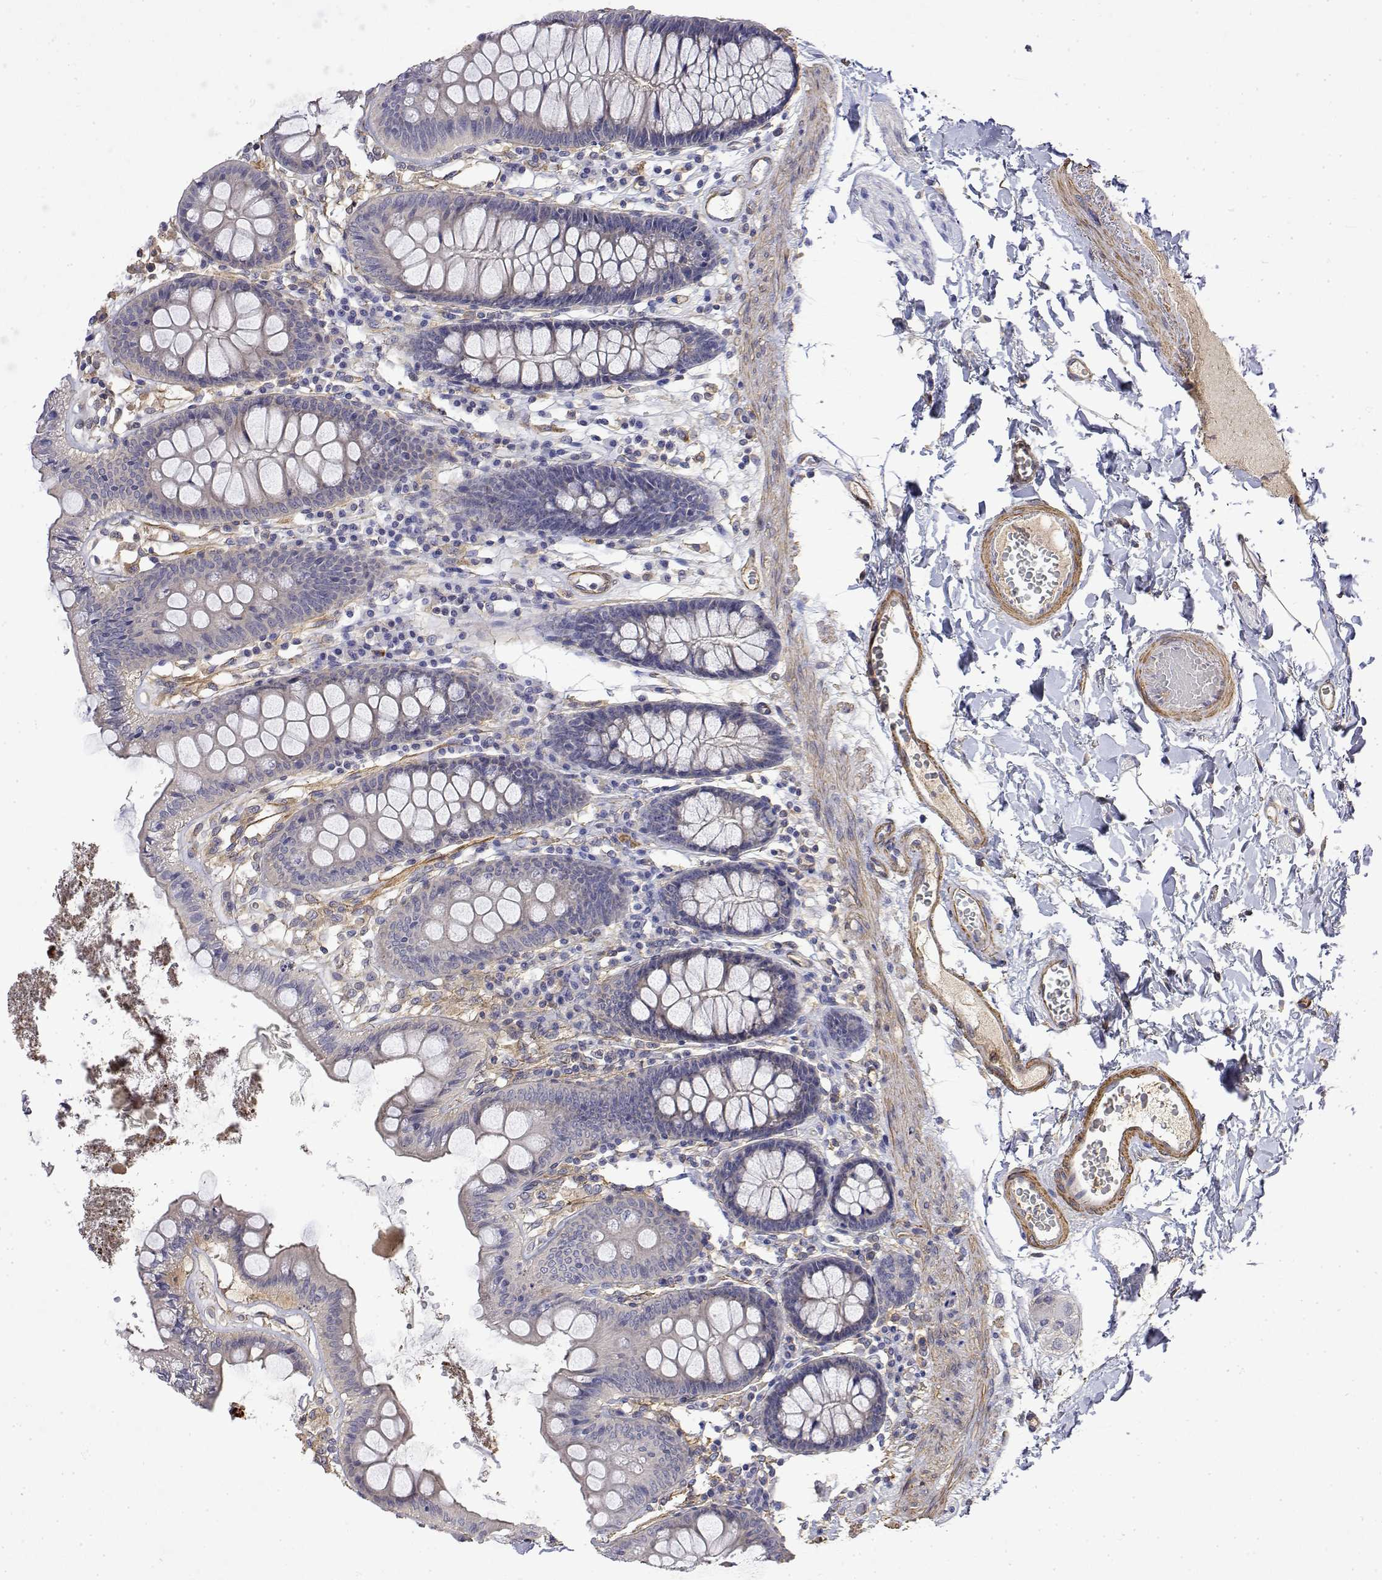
{"staining": {"intensity": "moderate", "quantity": ">75%", "location": "cytoplasmic/membranous"}, "tissue": "colon", "cell_type": "Endothelial cells", "image_type": "normal", "snomed": [{"axis": "morphology", "description": "Normal tissue, NOS"}, {"axis": "topography", "description": "Colon"}], "caption": "Benign colon reveals moderate cytoplasmic/membranous expression in approximately >75% of endothelial cells, visualized by immunohistochemistry.", "gene": "SOWAHD", "patient": {"sex": "male", "age": 84}}